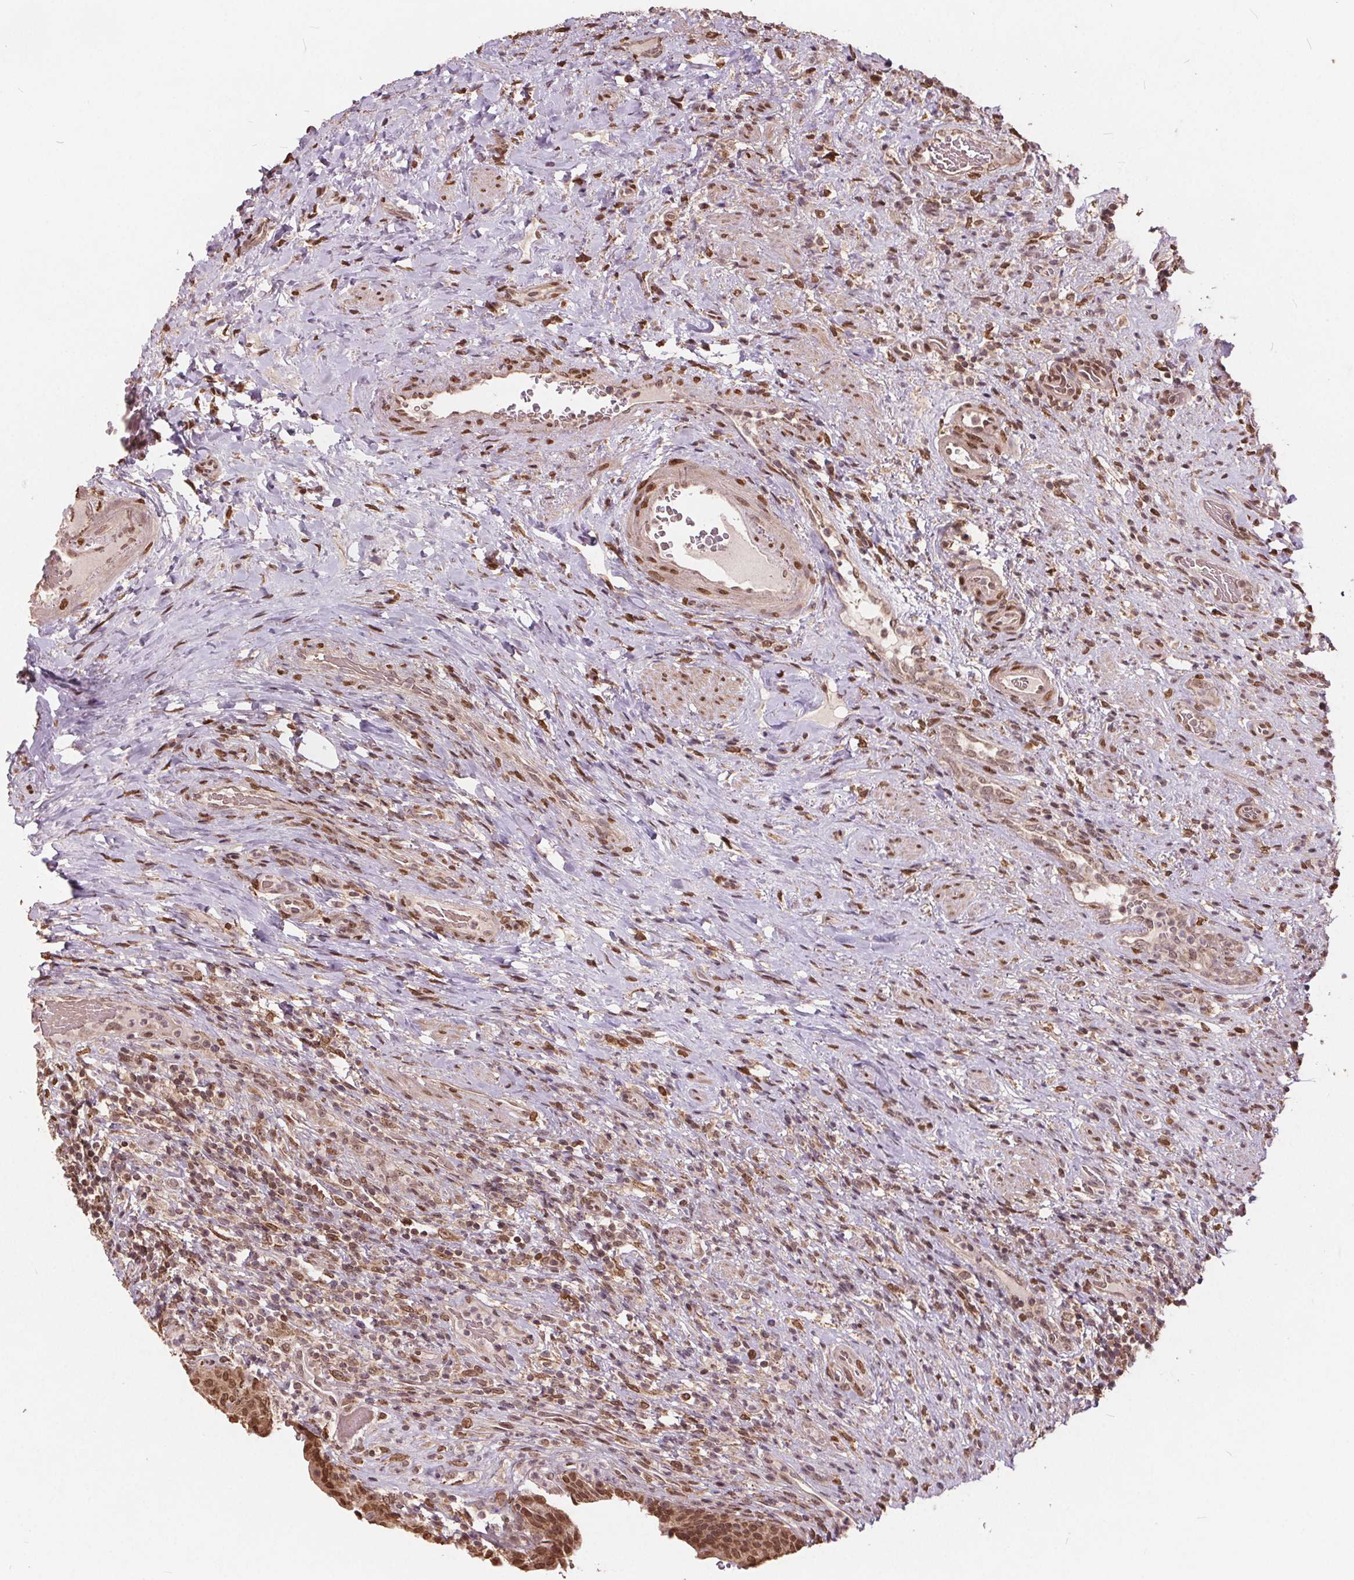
{"staining": {"intensity": "moderate", "quantity": ">75%", "location": "nuclear"}, "tissue": "urinary bladder", "cell_type": "Urothelial cells", "image_type": "normal", "snomed": [{"axis": "morphology", "description": "Normal tissue, NOS"}, {"axis": "topography", "description": "Urinary bladder"}, {"axis": "topography", "description": "Peripheral nerve tissue"}], "caption": "Immunohistochemistry of unremarkable human urinary bladder reveals medium levels of moderate nuclear staining in approximately >75% of urothelial cells.", "gene": "HIF1AN", "patient": {"sex": "male", "age": 66}}